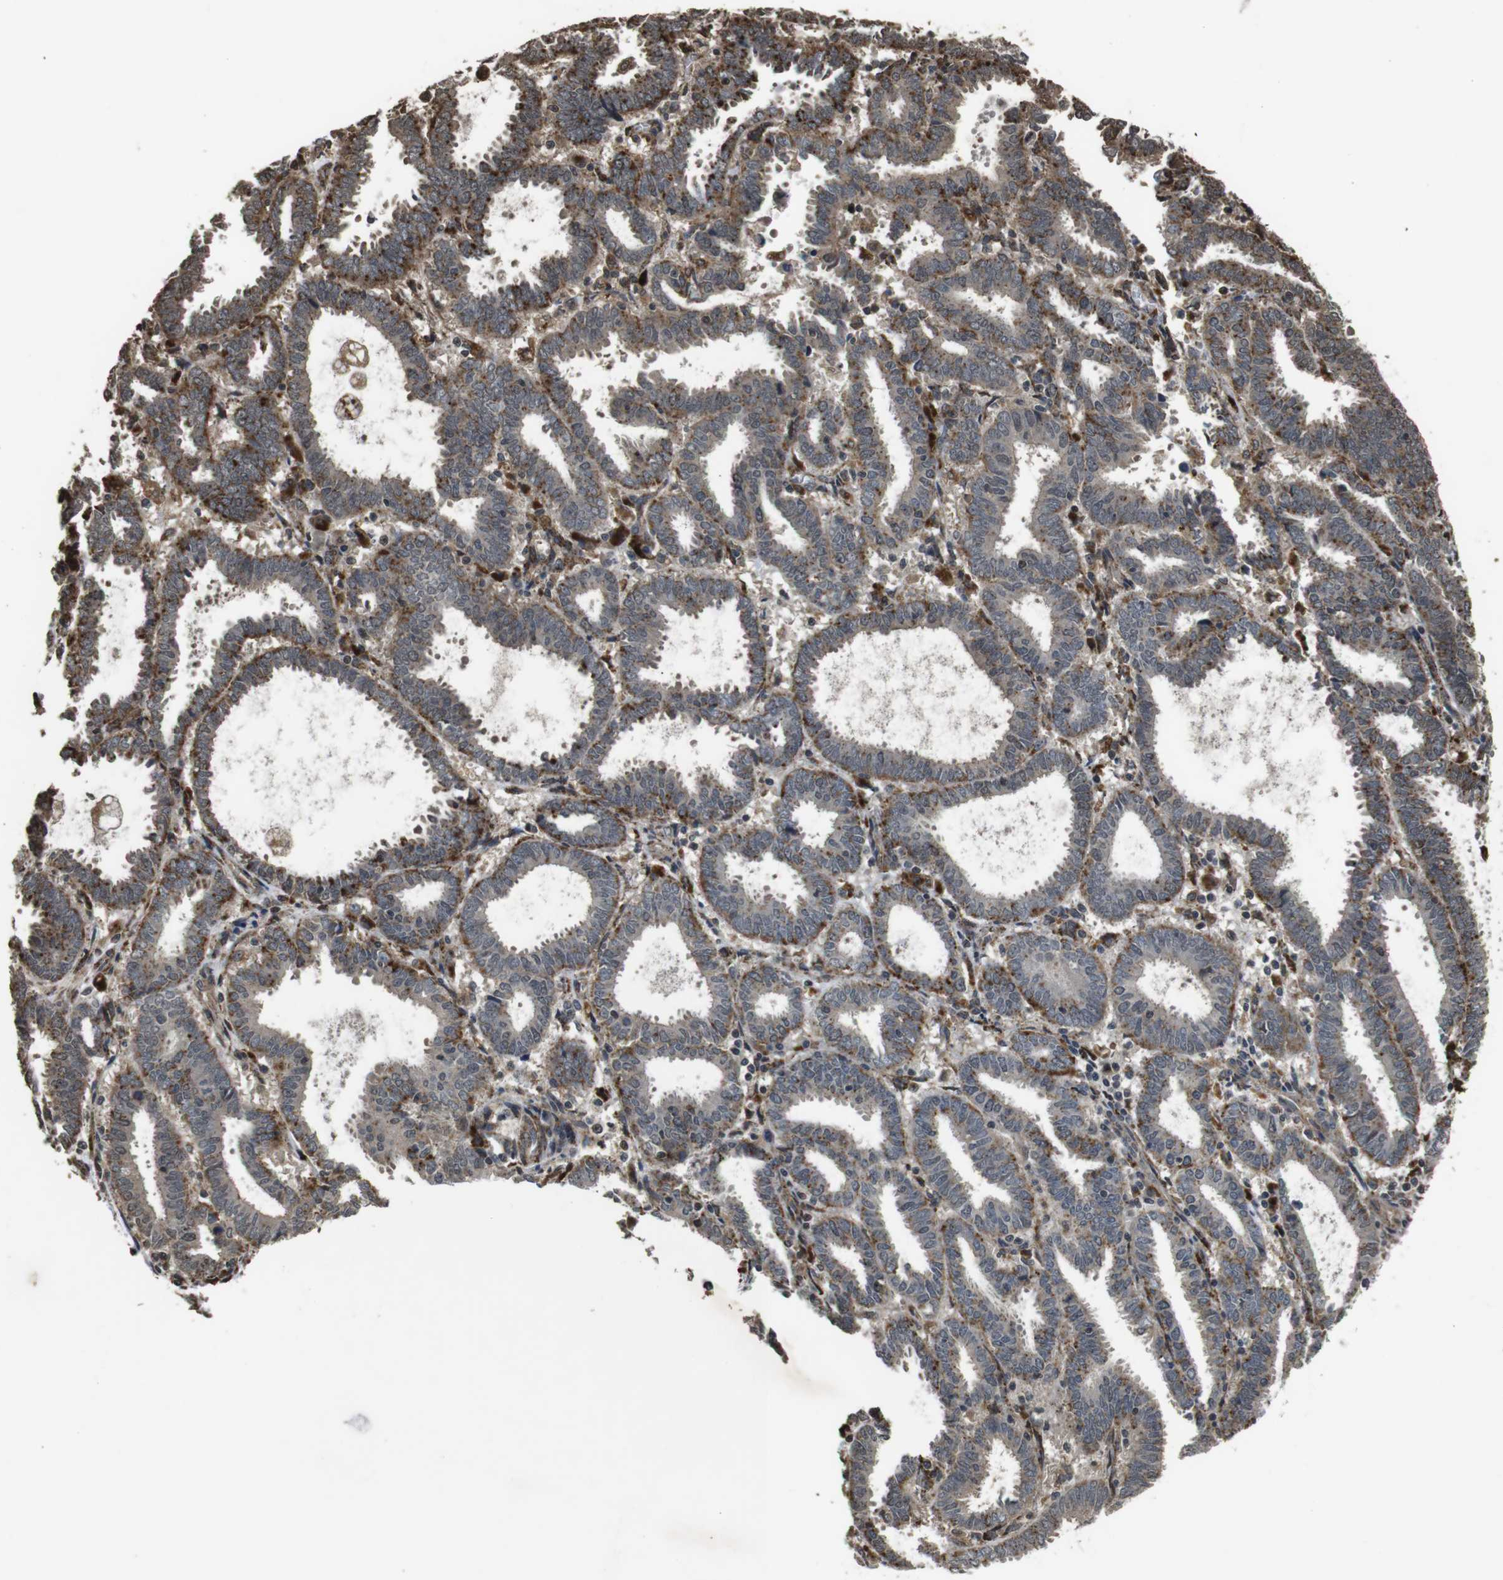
{"staining": {"intensity": "weak", "quantity": ">75%", "location": "cytoplasmic/membranous"}, "tissue": "endometrial cancer", "cell_type": "Tumor cells", "image_type": "cancer", "snomed": [{"axis": "morphology", "description": "Adenocarcinoma, NOS"}, {"axis": "topography", "description": "Uterus"}], "caption": "Protein expression analysis of human endometrial cancer reveals weak cytoplasmic/membranous positivity in about >75% of tumor cells. (brown staining indicates protein expression, while blue staining denotes nuclei).", "gene": "FZD10", "patient": {"sex": "female", "age": 83}}